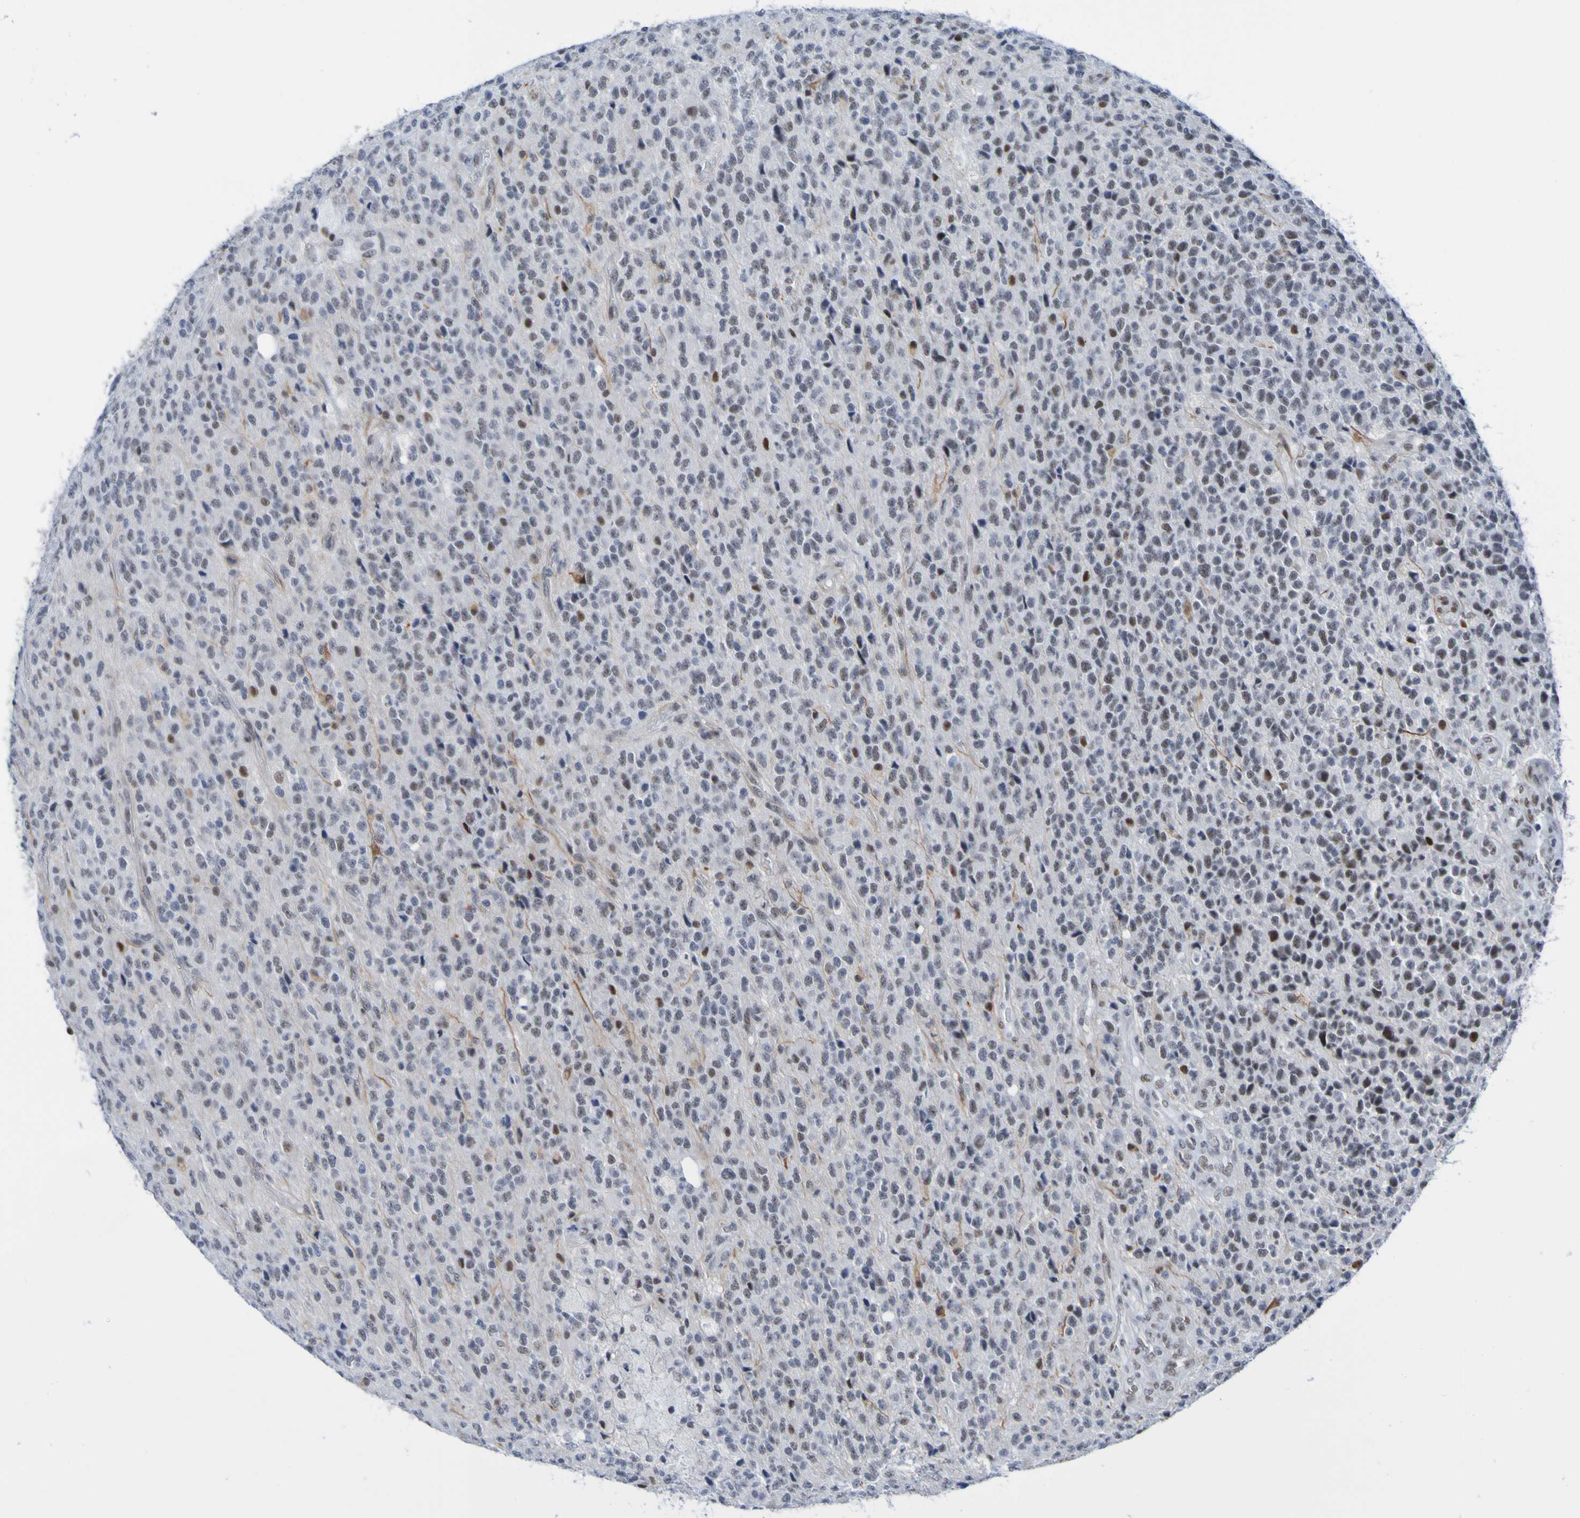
{"staining": {"intensity": "strong", "quantity": "<25%", "location": "nuclear"}, "tissue": "glioma", "cell_type": "Tumor cells", "image_type": "cancer", "snomed": [{"axis": "morphology", "description": "Glioma, malignant, High grade"}, {"axis": "topography", "description": "pancreas cauda"}], "caption": "A brown stain shows strong nuclear staining of a protein in human glioma tumor cells.", "gene": "CDC5L", "patient": {"sex": "male", "age": 60}}